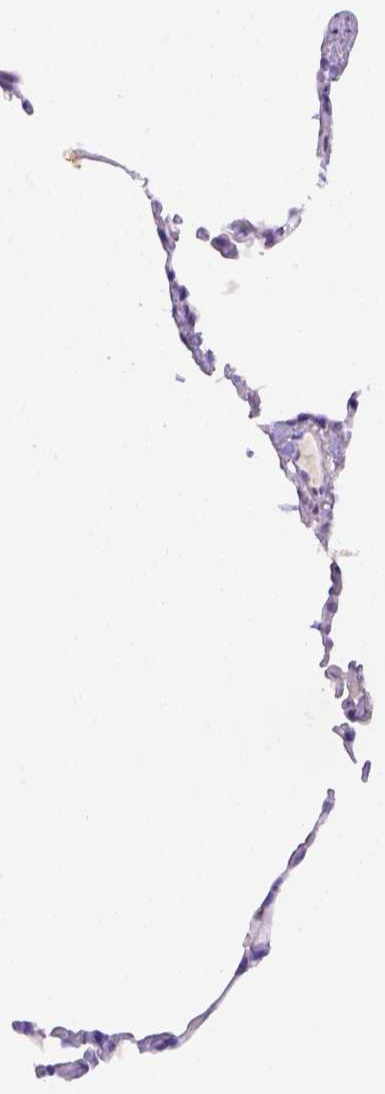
{"staining": {"intensity": "negative", "quantity": "none", "location": "none"}, "tissue": "lung", "cell_type": "Alveolar cells", "image_type": "normal", "snomed": [{"axis": "morphology", "description": "Normal tissue, NOS"}, {"axis": "topography", "description": "Lung"}], "caption": "This is an IHC image of benign human lung. There is no expression in alveolar cells.", "gene": "B3GAT1", "patient": {"sex": "female", "age": 57}}